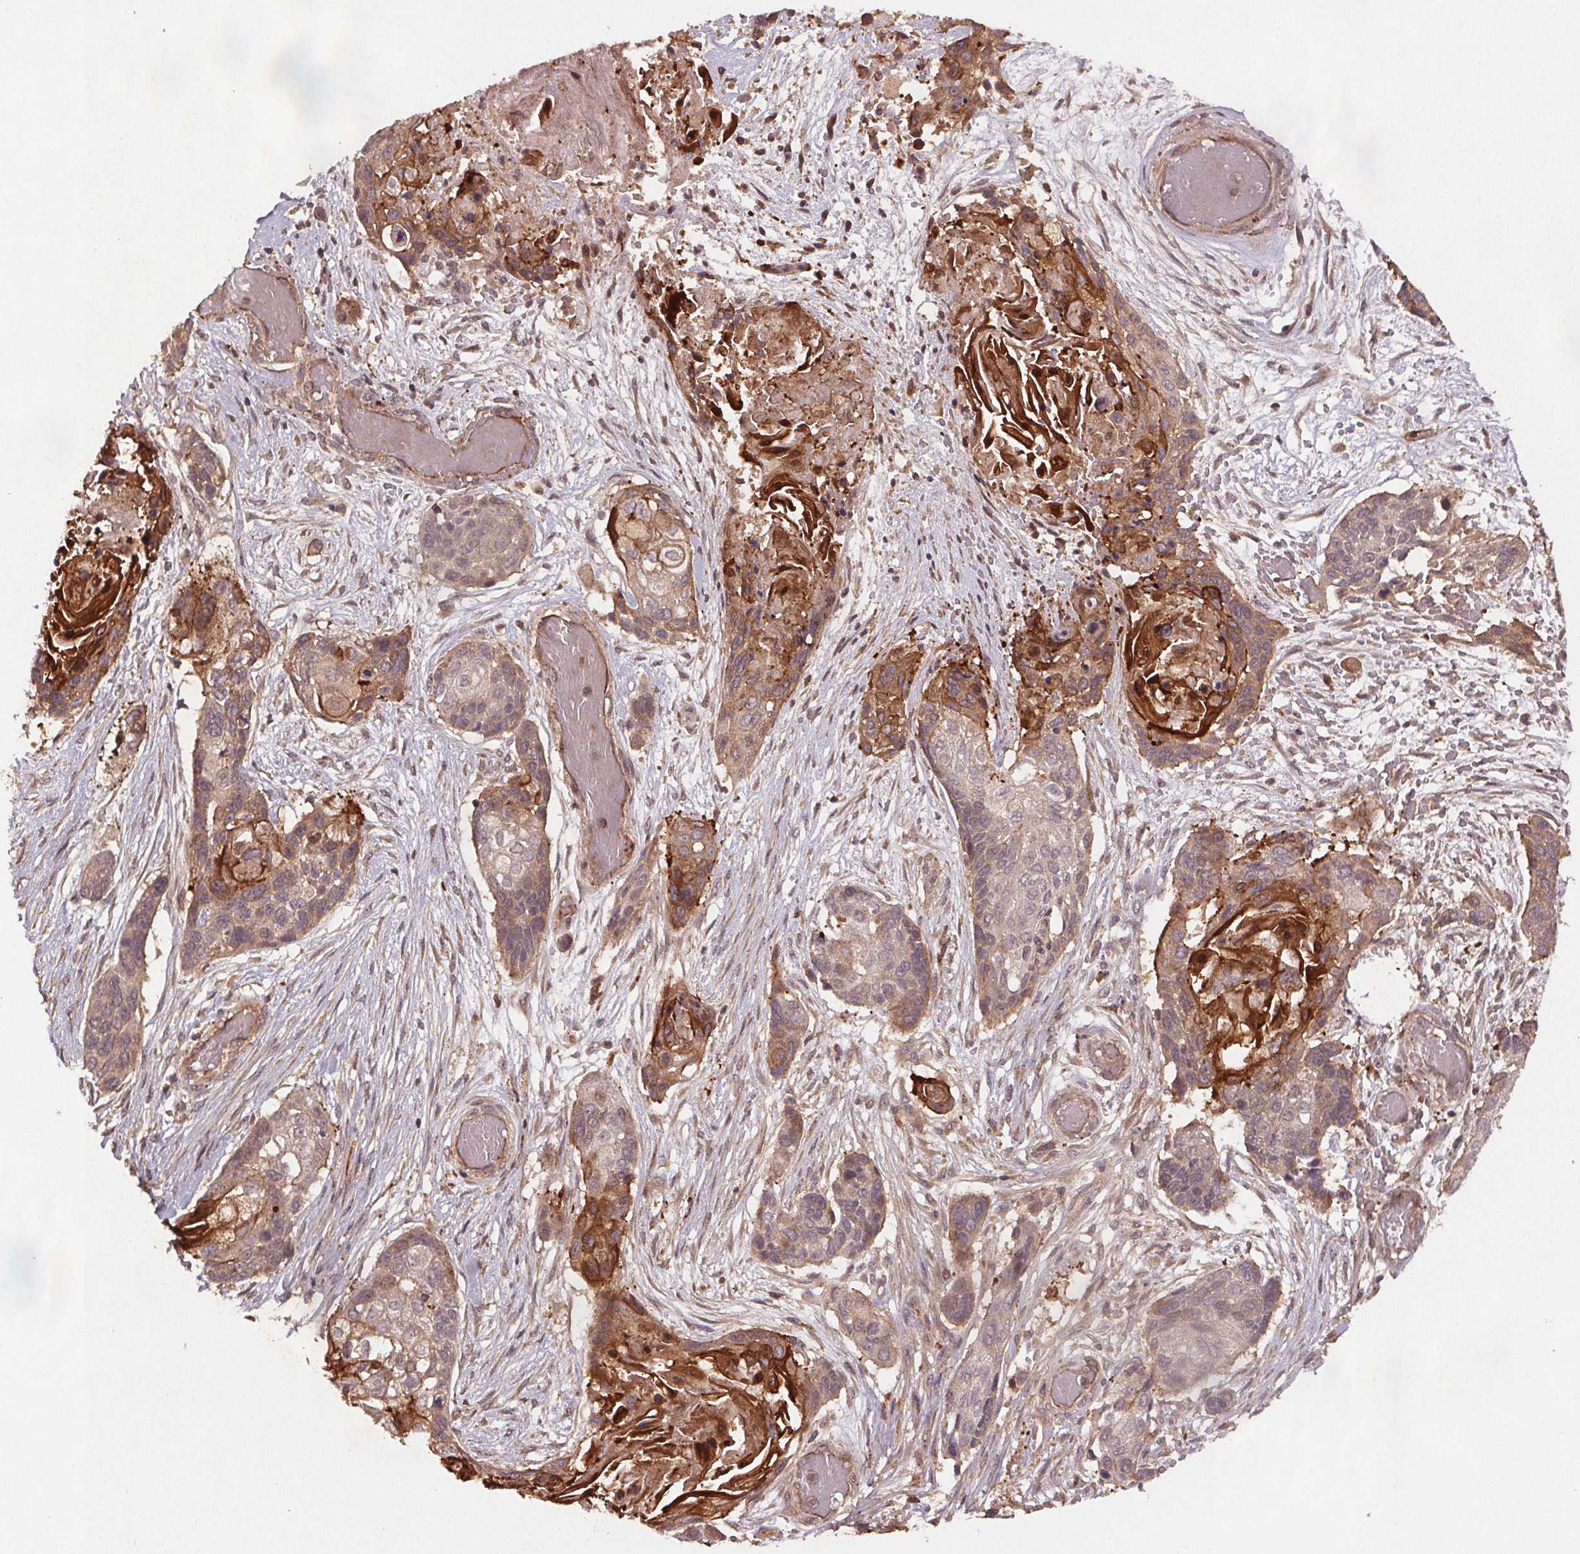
{"staining": {"intensity": "strong", "quantity": "<25%", "location": "cytoplasmic/membranous"}, "tissue": "lung cancer", "cell_type": "Tumor cells", "image_type": "cancer", "snomed": [{"axis": "morphology", "description": "Squamous cell carcinoma, NOS"}, {"axis": "topography", "description": "Lung"}], "caption": "Immunohistochemistry (DAB (3,3'-diaminobenzidine)) staining of human squamous cell carcinoma (lung) reveals strong cytoplasmic/membranous protein positivity in approximately <25% of tumor cells.", "gene": "SEC14L2", "patient": {"sex": "male", "age": 69}}